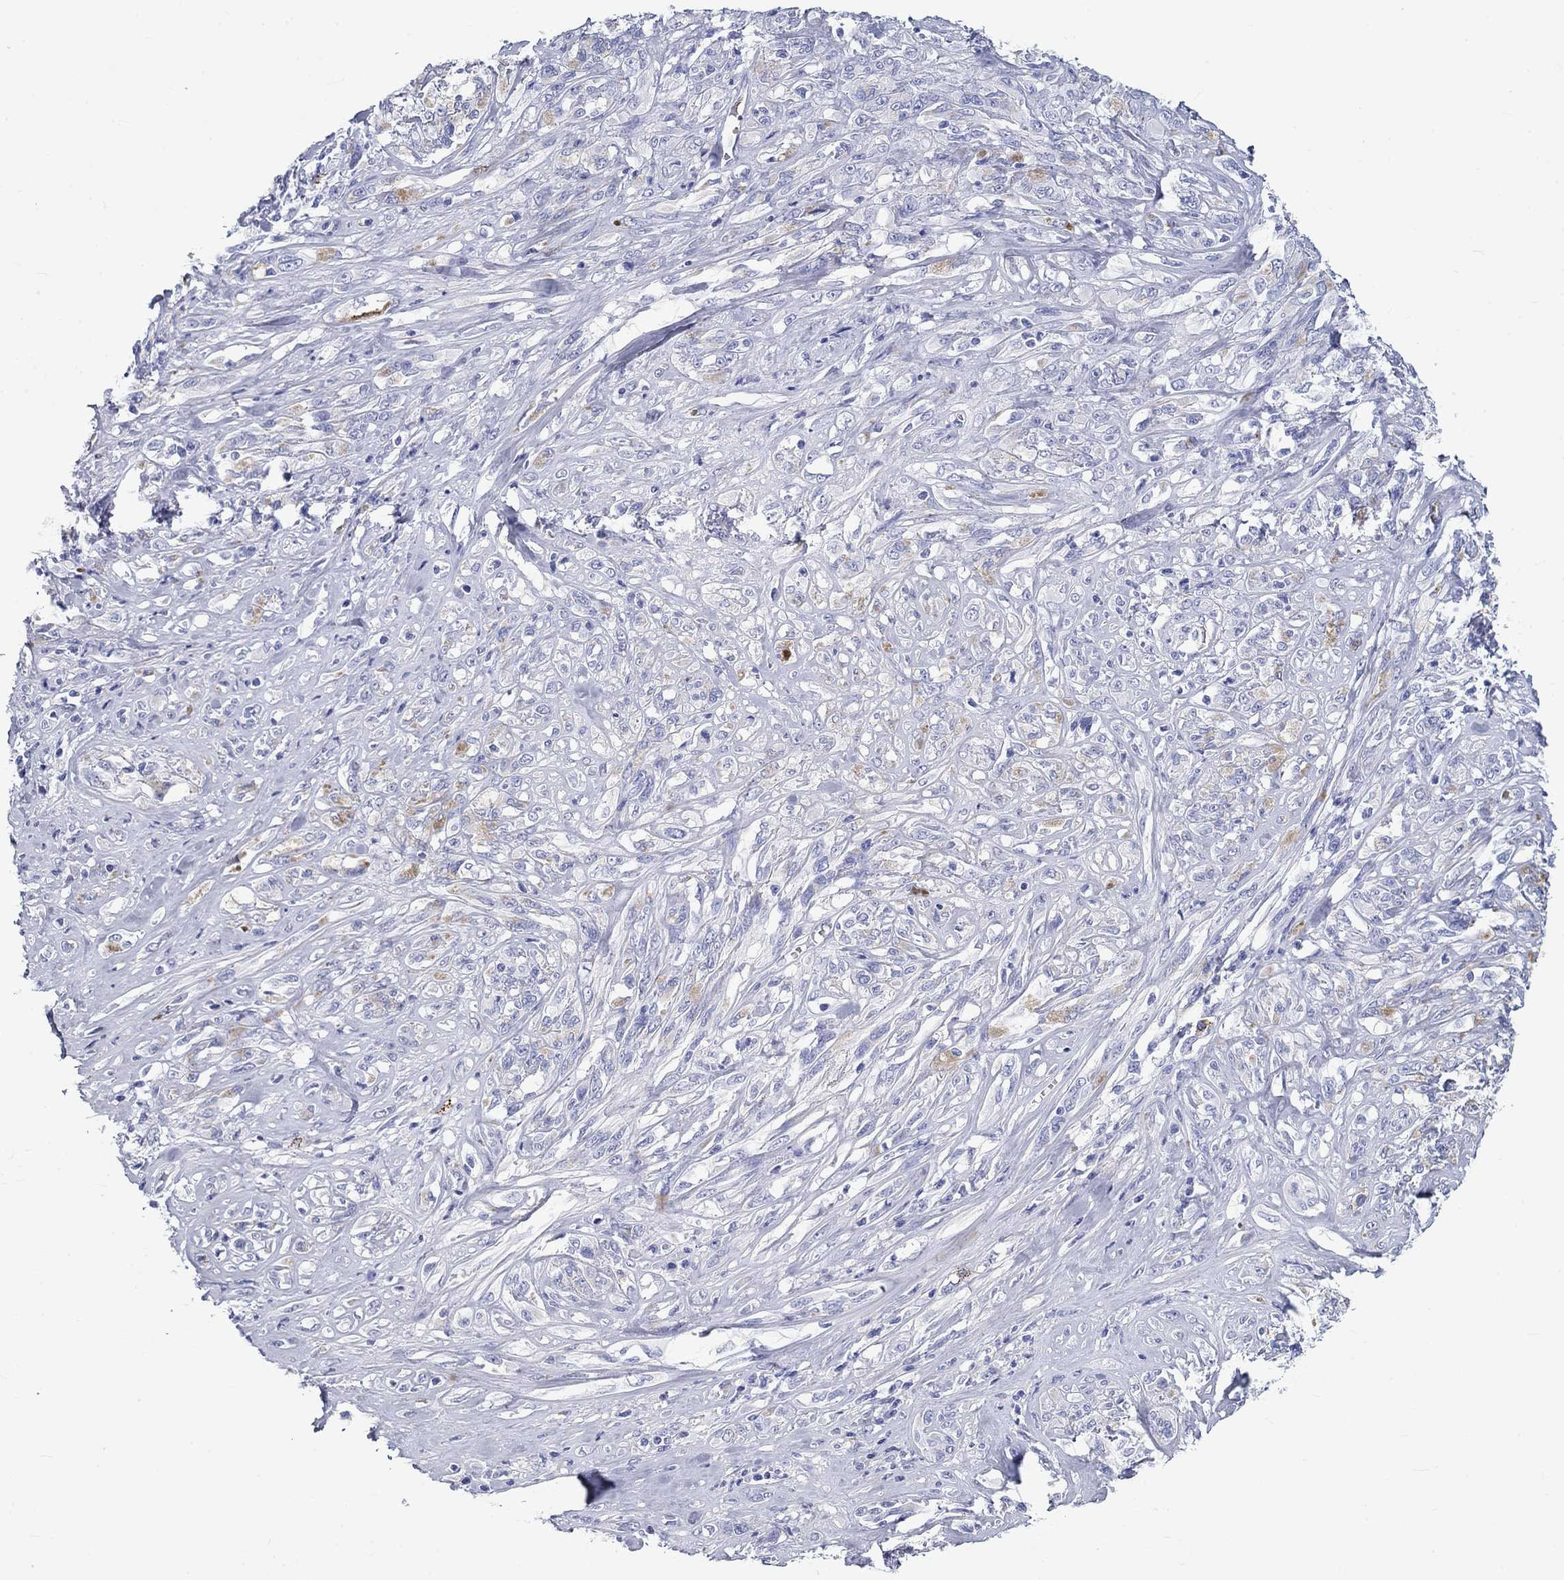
{"staining": {"intensity": "weak", "quantity": "<25%", "location": "cytoplasmic/membranous"}, "tissue": "melanoma", "cell_type": "Tumor cells", "image_type": "cancer", "snomed": [{"axis": "morphology", "description": "Malignant melanoma, NOS"}, {"axis": "topography", "description": "Skin"}], "caption": "A high-resolution micrograph shows immunohistochemistry staining of malignant melanoma, which demonstrates no significant expression in tumor cells.", "gene": "CD40LG", "patient": {"sex": "female", "age": 91}}